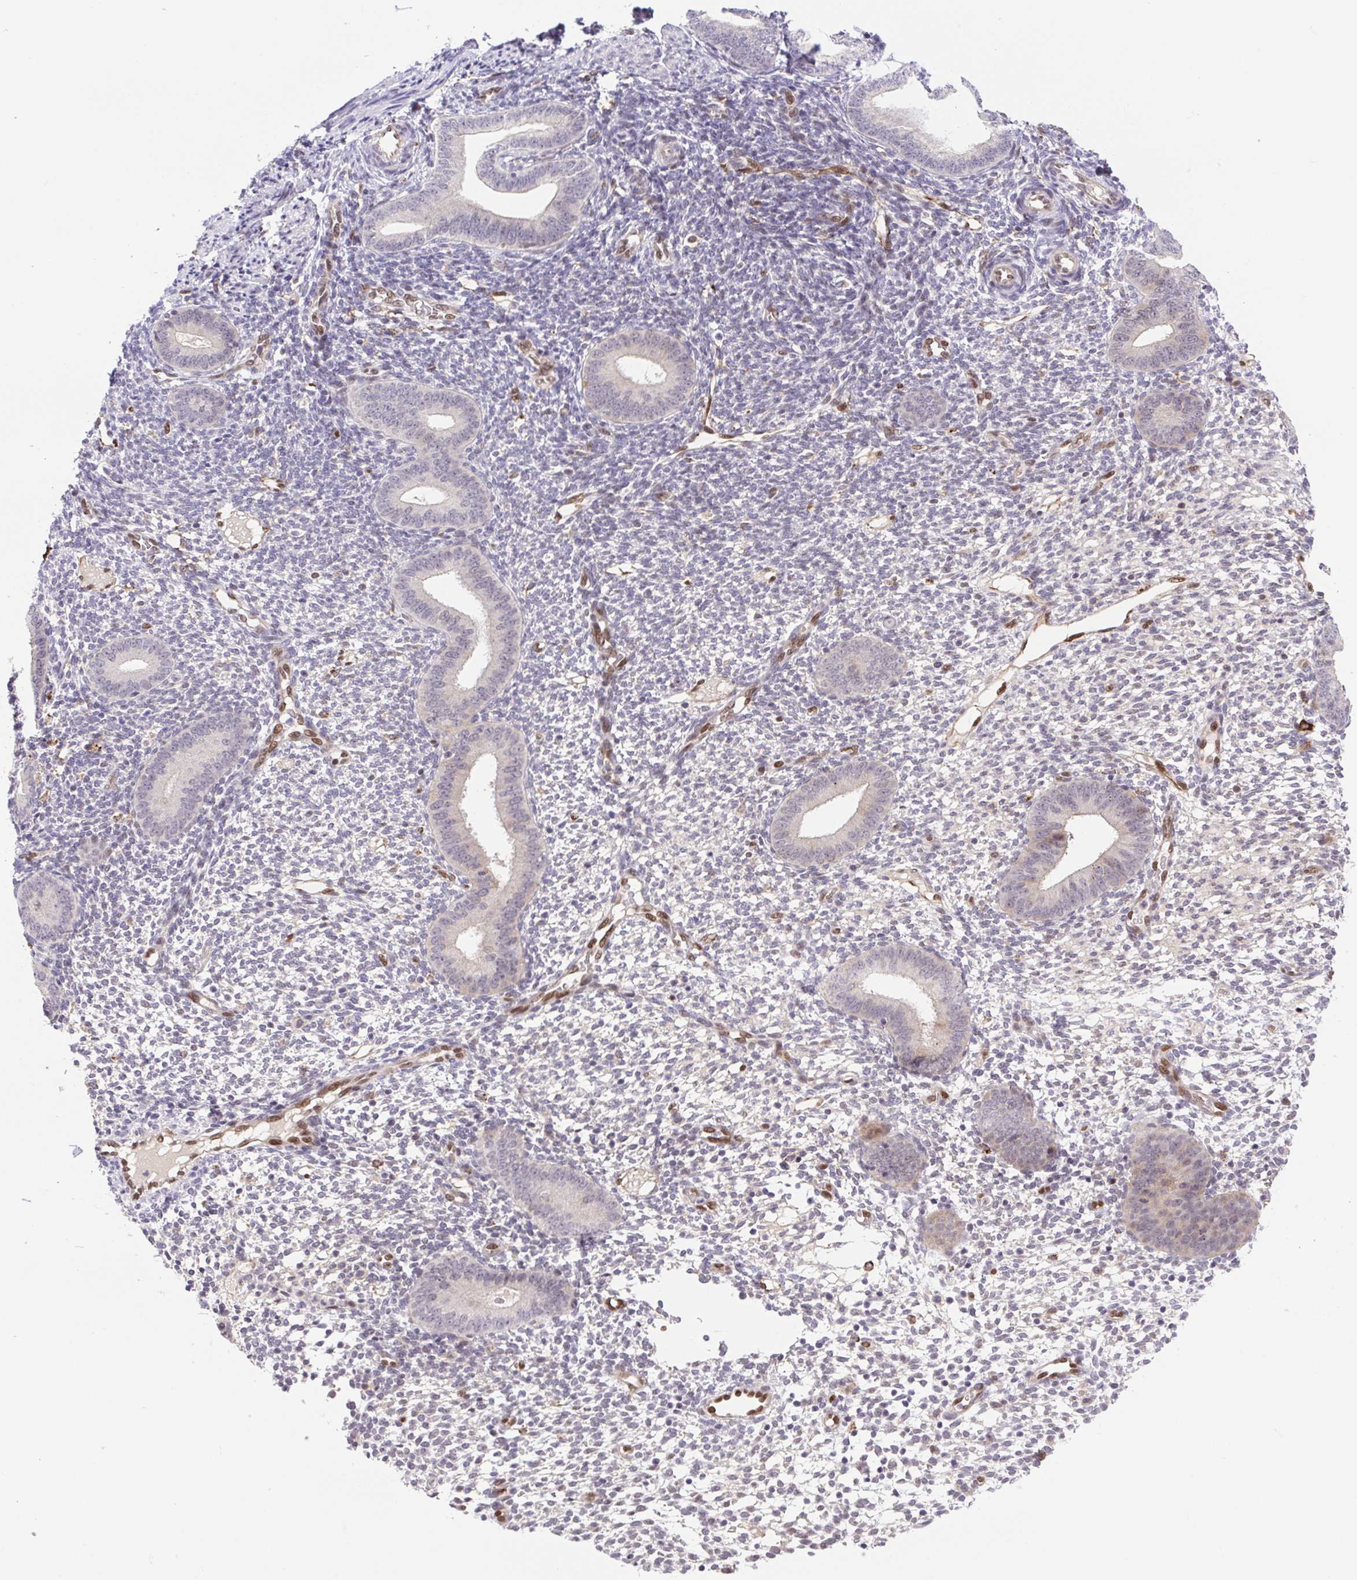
{"staining": {"intensity": "negative", "quantity": "none", "location": "none"}, "tissue": "endometrium", "cell_type": "Cells in endometrial stroma", "image_type": "normal", "snomed": [{"axis": "morphology", "description": "Normal tissue, NOS"}, {"axis": "topography", "description": "Endometrium"}], "caption": "Immunohistochemistry (IHC) photomicrograph of benign endometrium: human endometrium stained with DAB (3,3'-diaminobenzidine) shows no significant protein expression in cells in endometrial stroma.", "gene": "ERG", "patient": {"sex": "female", "age": 40}}